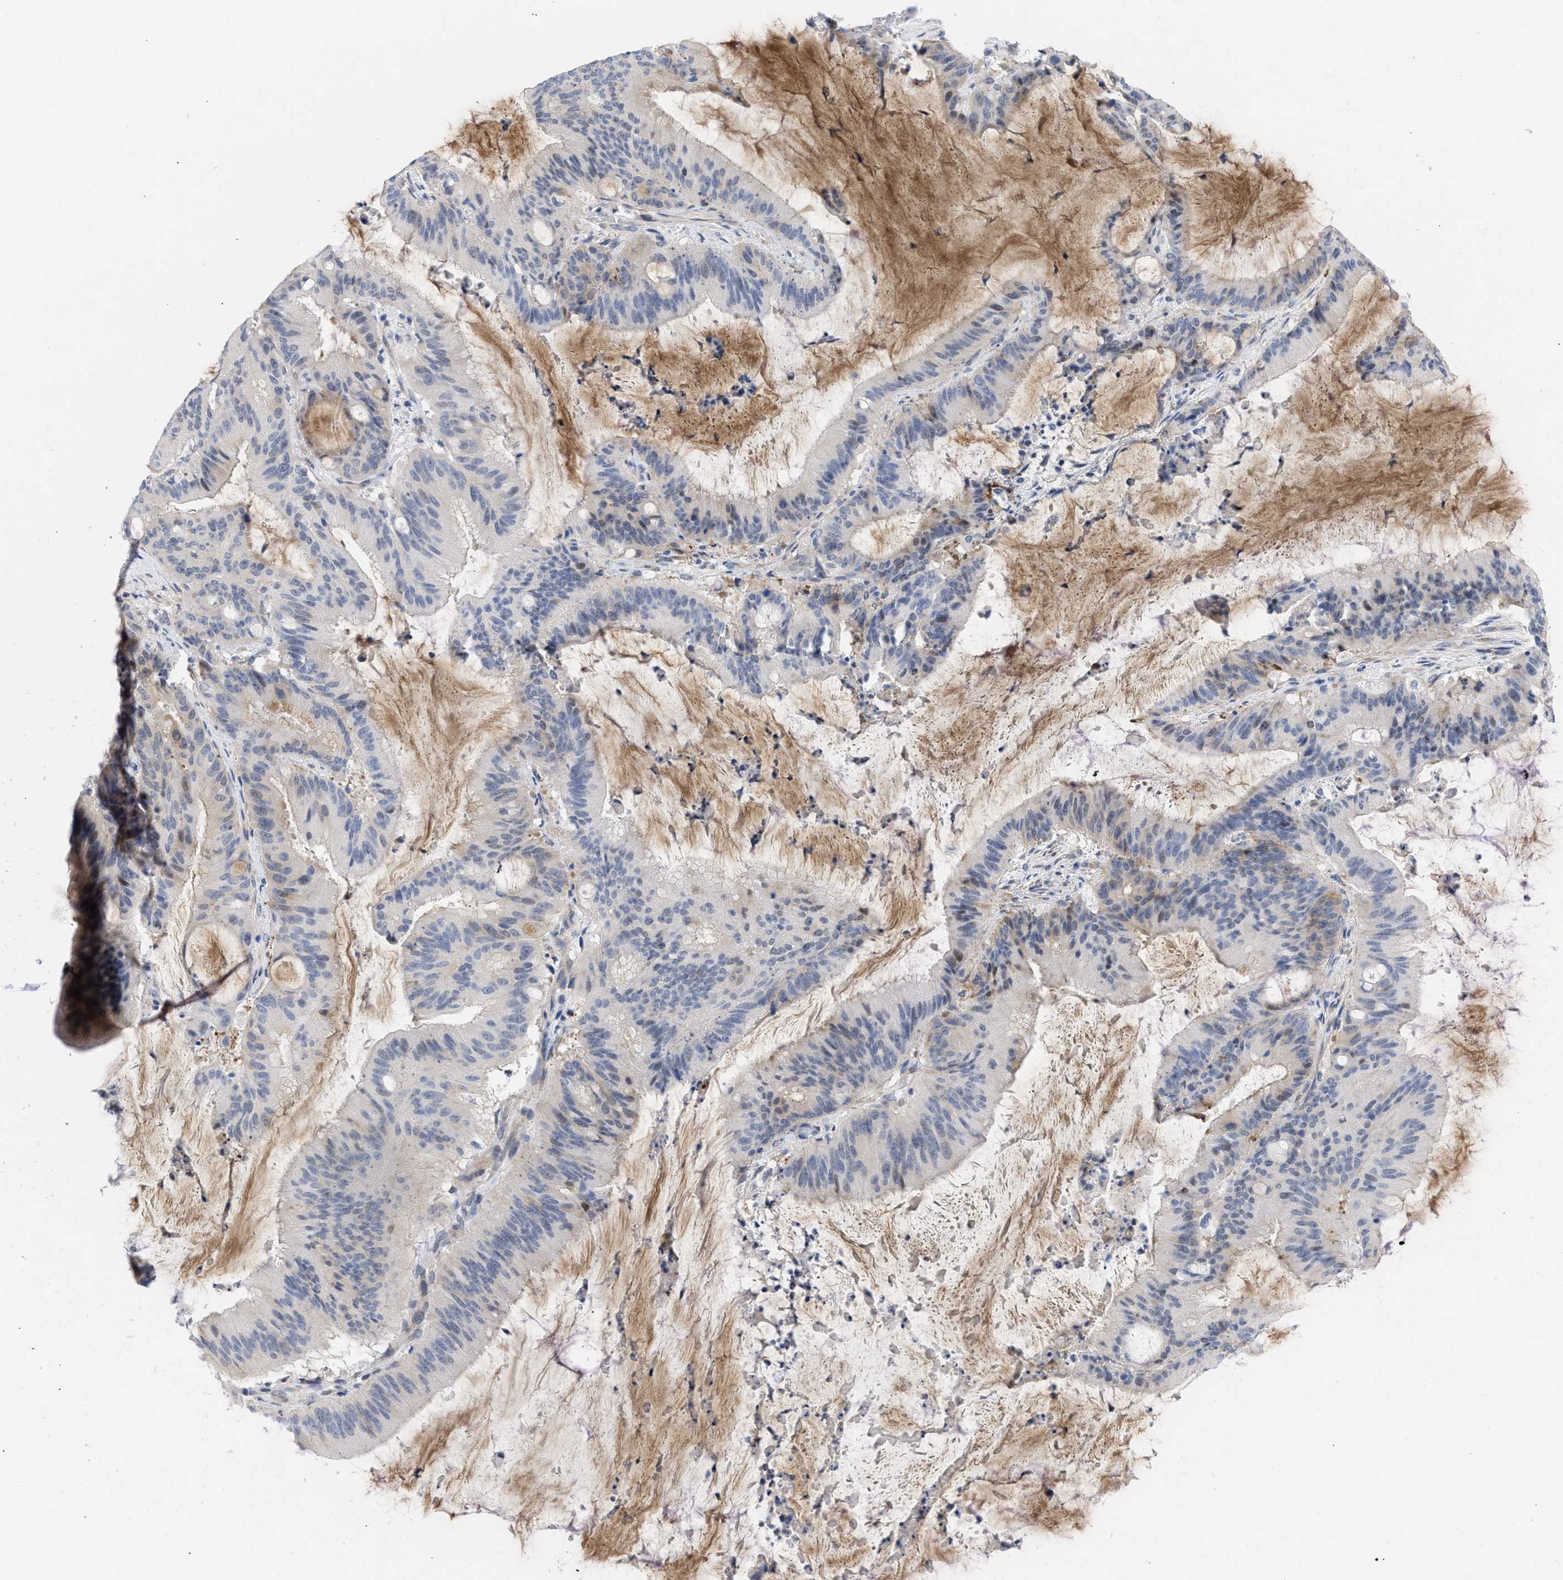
{"staining": {"intensity": "weak", "quantity": "25%-75%", "location": "cytoplasmic/membranous,nuclear"}, "tissue": "liver cancer", "cell_type": "Tumor cells", "image_type": "cancer", "snomed": [{"axis": "morphology", "description": "Normal tissue, NOS"}, {"axis": "morphology", "description": "Cholangiocarcinoma"}, {"axis": "topography", "description": "Liver"}, {"axis": "topography", "description": "Peripheral nerve tissue"}], "caption": "Immunohistochemical staining of human liver cholangiocarcinoma reveals low levels of weak cytoplasmic/membranous and nuclear positivity in about 25%-75% of tumor cells.", "gene": "THRA", "patient": {"sex": "female", "age": 73}}